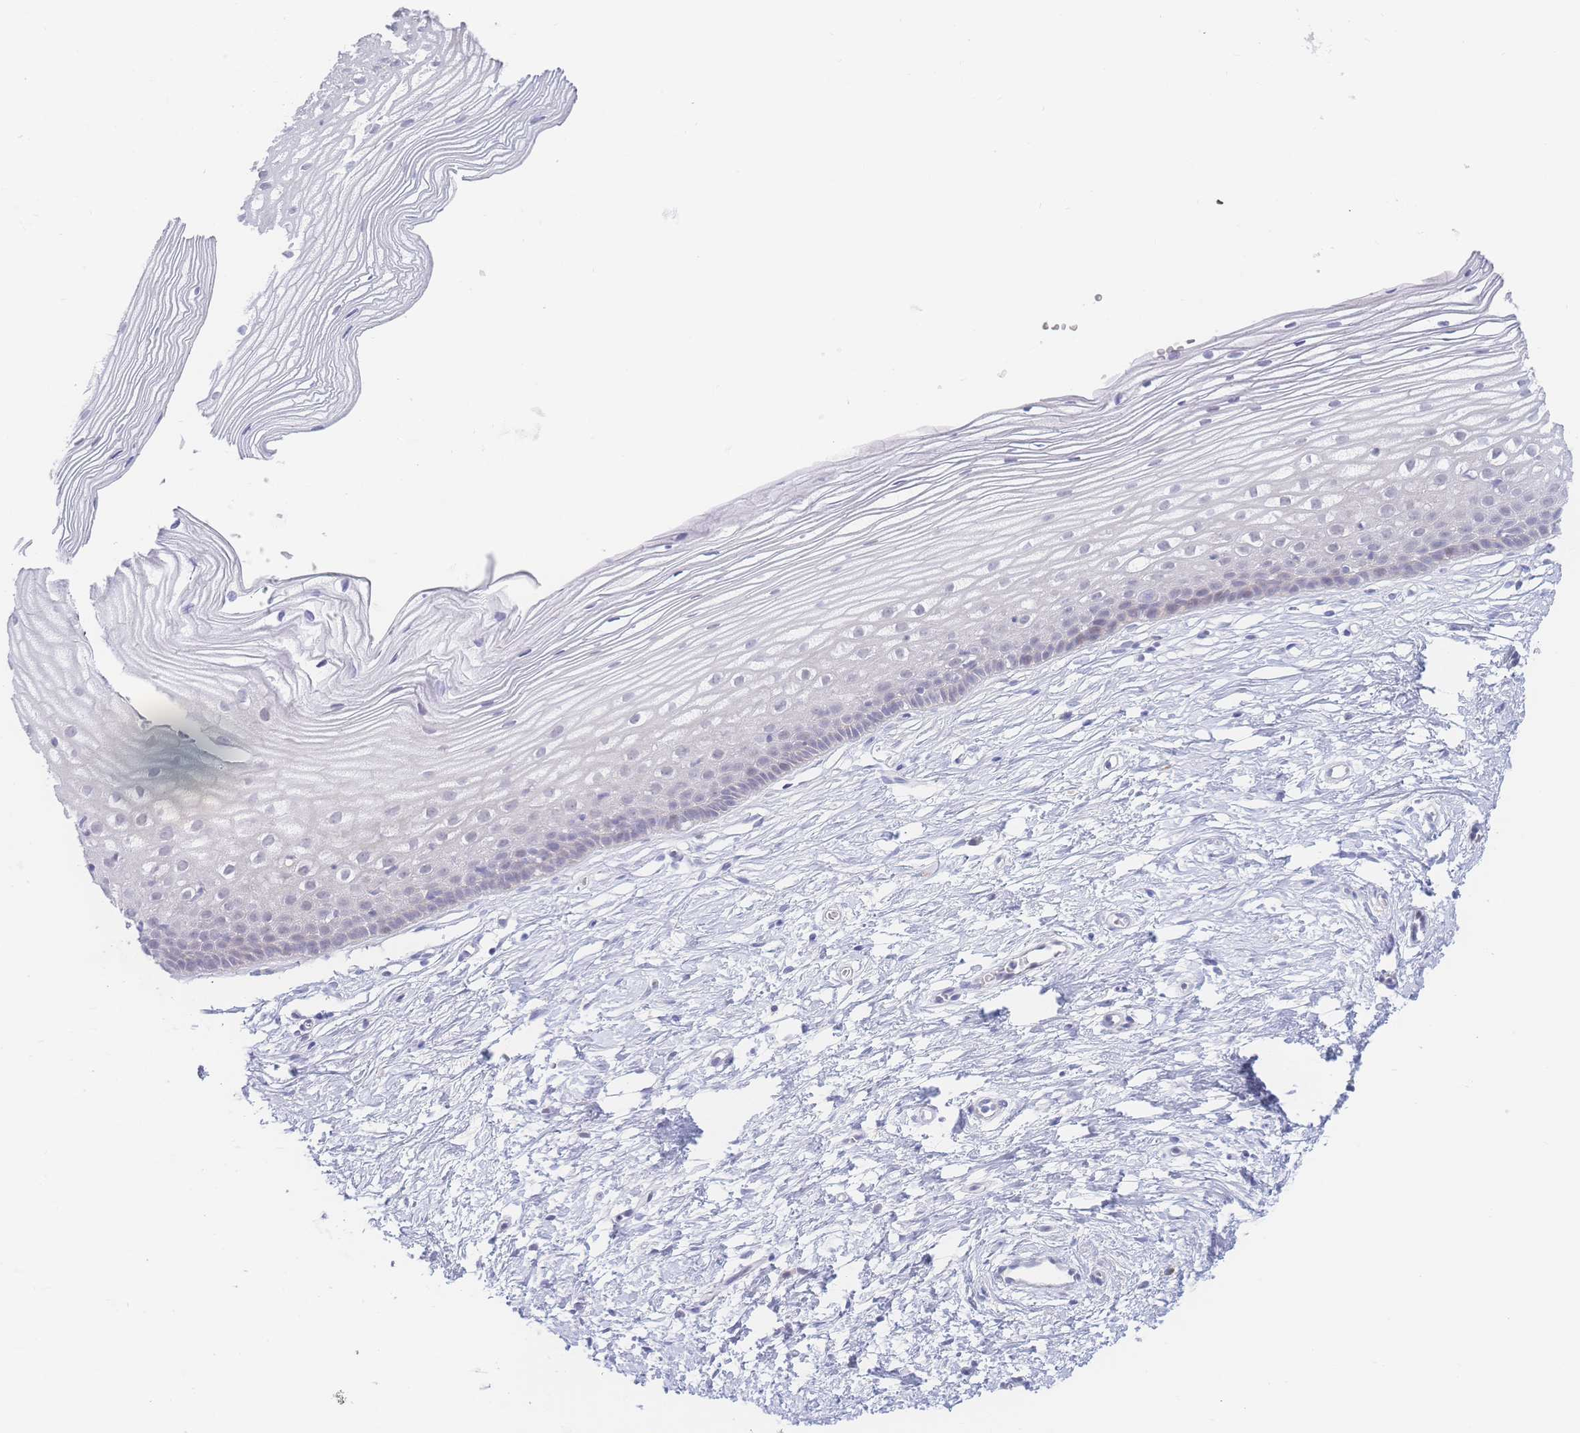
{"staining": {"intensity": "negative", "quantity": "none", "location": "none"}, "tissue": "cervix", "cell_type": "Glandular cells", "image_type": "normal", "snomed": [{"axis": "morphology", "description": "Normal tissue, NOS"}, {"axis": "topography", "description": "Cervix"}], "caption": "This micrograph is of unremarkable cervix stained with immunohistochemistry to label a protein in brown with the nuclei are counter-stained blue. There is no staining in glandular cells.", "gene": "PRSS22", "patient": {"sex": "female", "age": 40}}